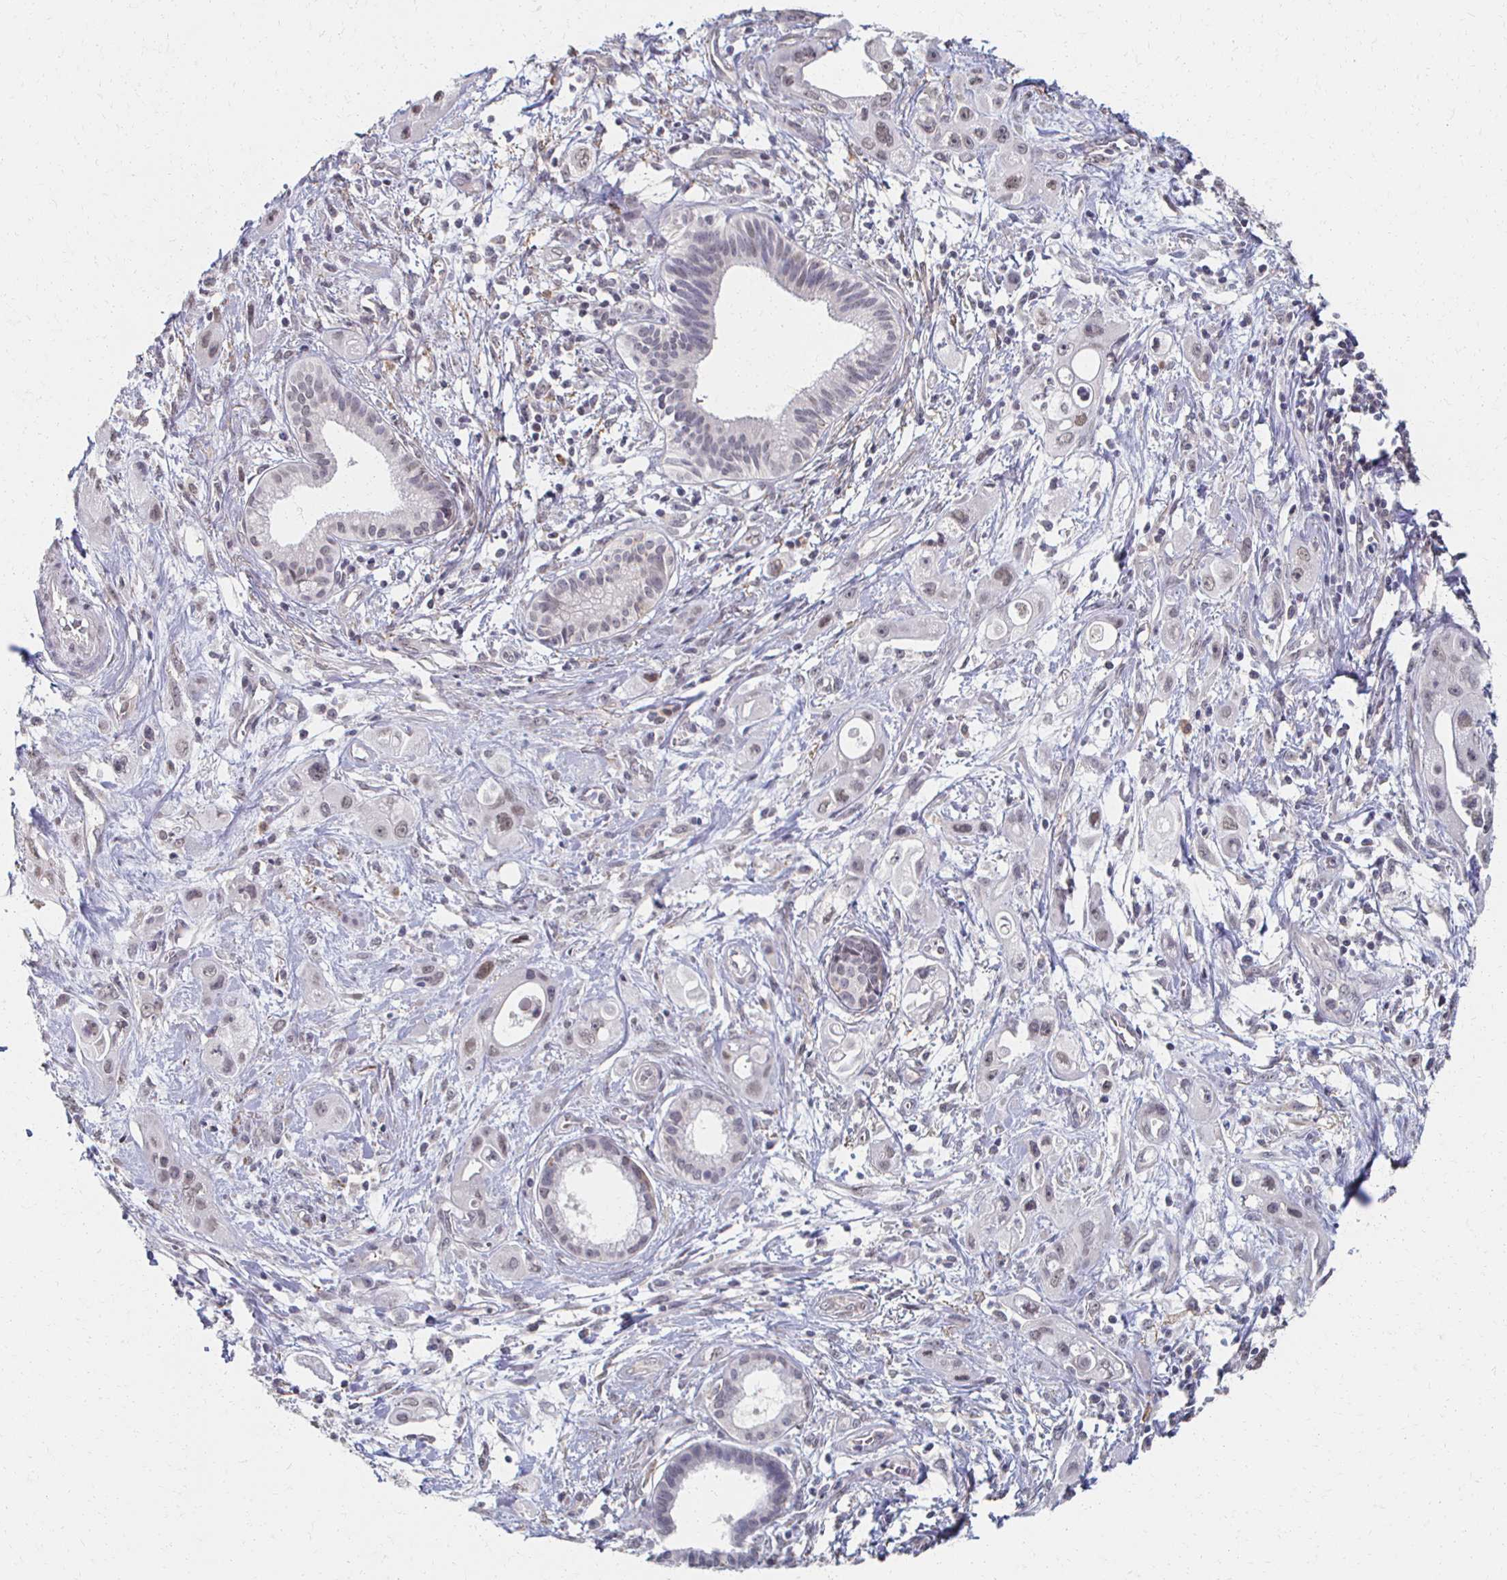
{"staining": {"intensity": "weak", "quantity": ">75%", "location": "nuclear"}, "tissue": "pancreatic cancer", "cell_type": "Tumor cells", "image_type": "cancer", "snomed": [{"axis": "morphology", "description": "Adenocarcinoma, NOS"}, {"axis": "topography", "description": "Pancreas"}], "caption": "DAB (3,3'-diaminobenzidine) immunohistochemical staining of pancreatic adenocarcinoma exhibits weak nuclear protein positivity in approximately >75% of tumor cells.", "gene": "DAB1", "patient": {"sex": "female", "age": 66}}